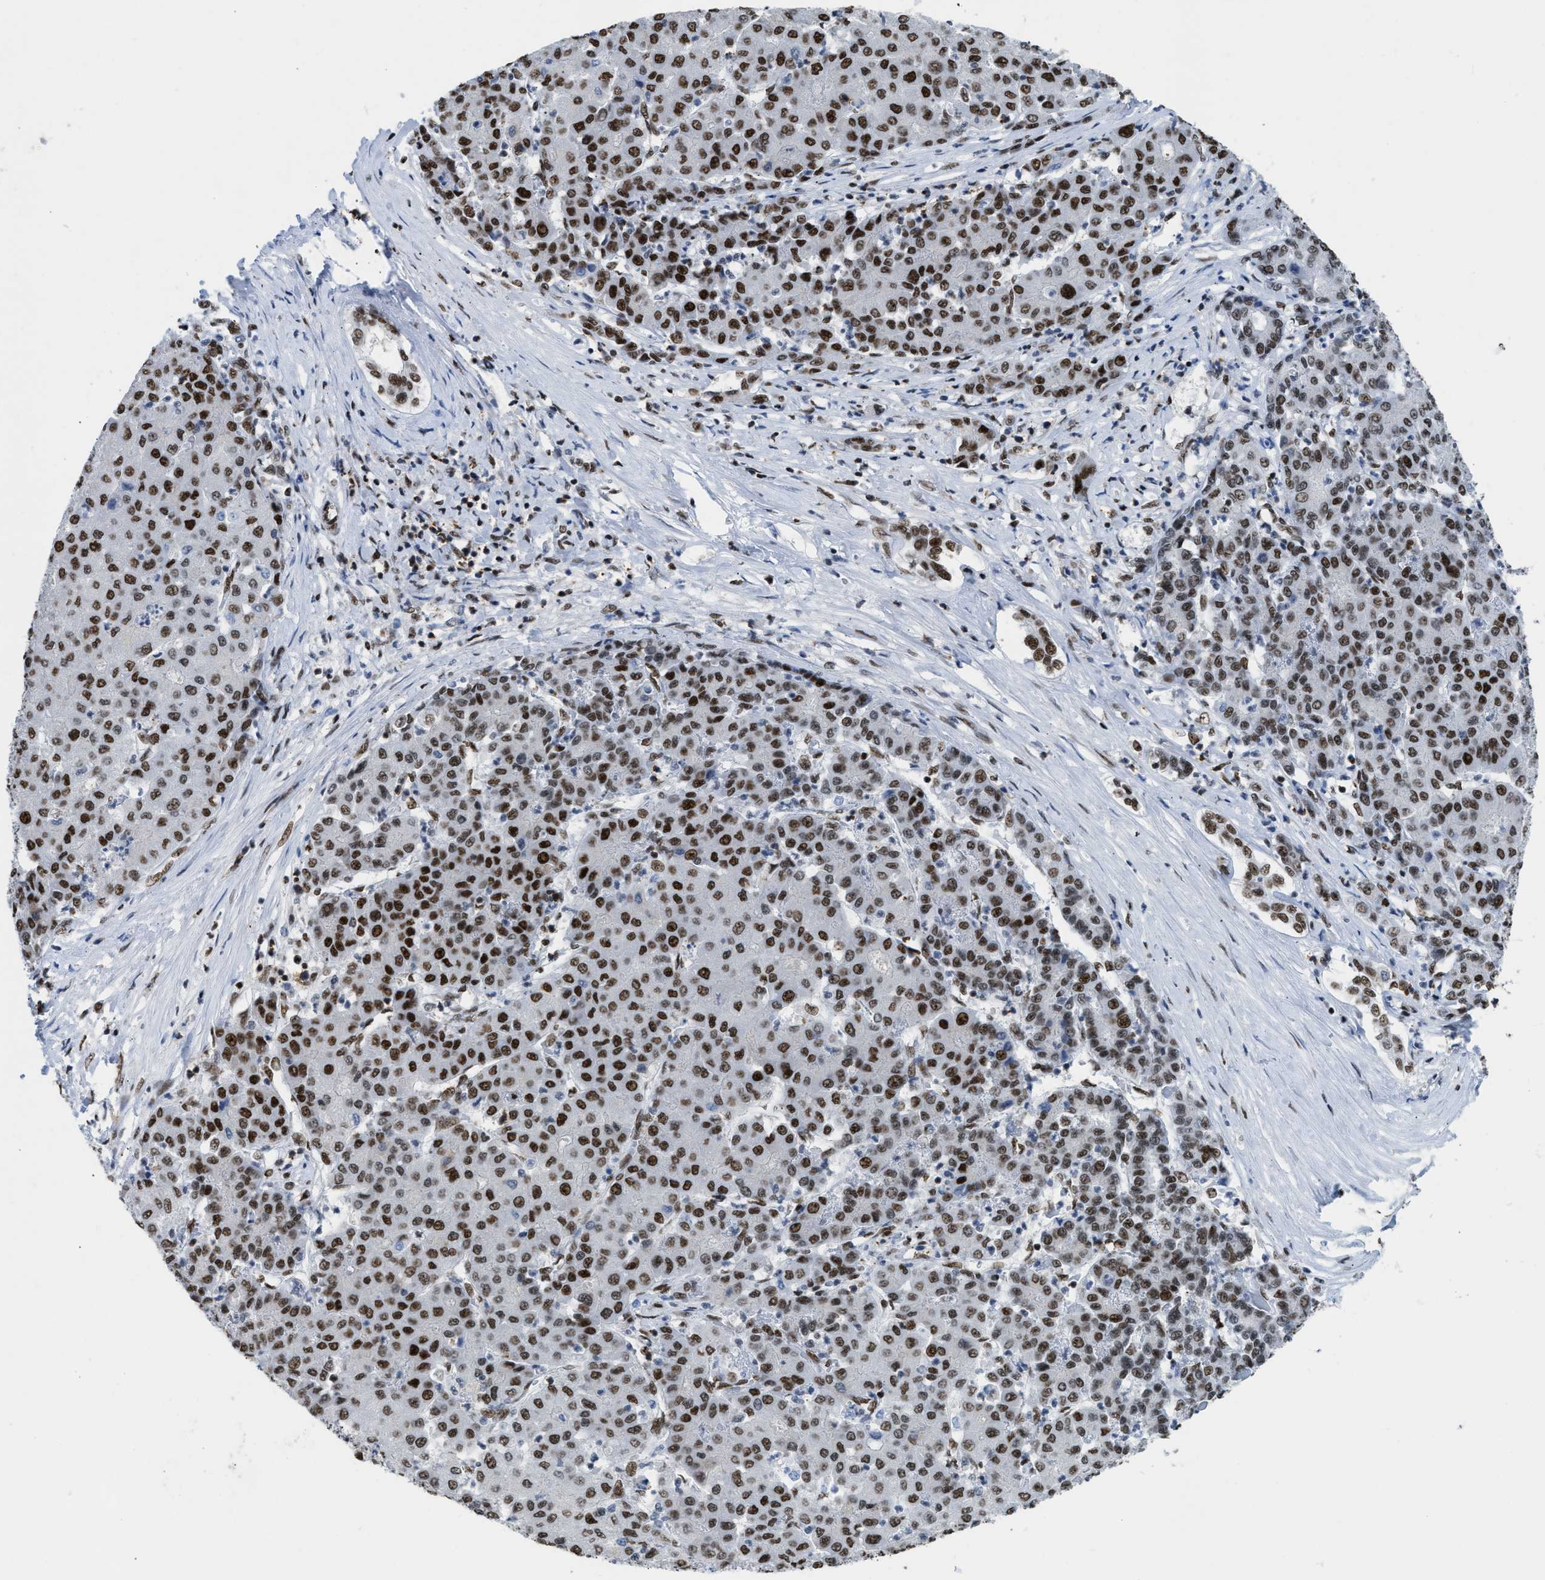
{"staining": {"intensity": "strong", "quantity": ">75%", "location": "nuclear"}, "tissue": "liver cancer", "cell_type": "Tumor cells", "image_type": "cancer", "snomed": [{"axis": "morphology", "description": "Carcinoma, Hepatocellular, NOS"}, {"axis": "topography", "description": "Liver"}], "caption": "Hepatocellular carcinoma (liver) was stained to show a protein in brown. There is high levels of strong nuclear positivity in about >75% of tumor cells.", "gene": "SCAF4", "patient": {"sex": "male", "age": 65}}